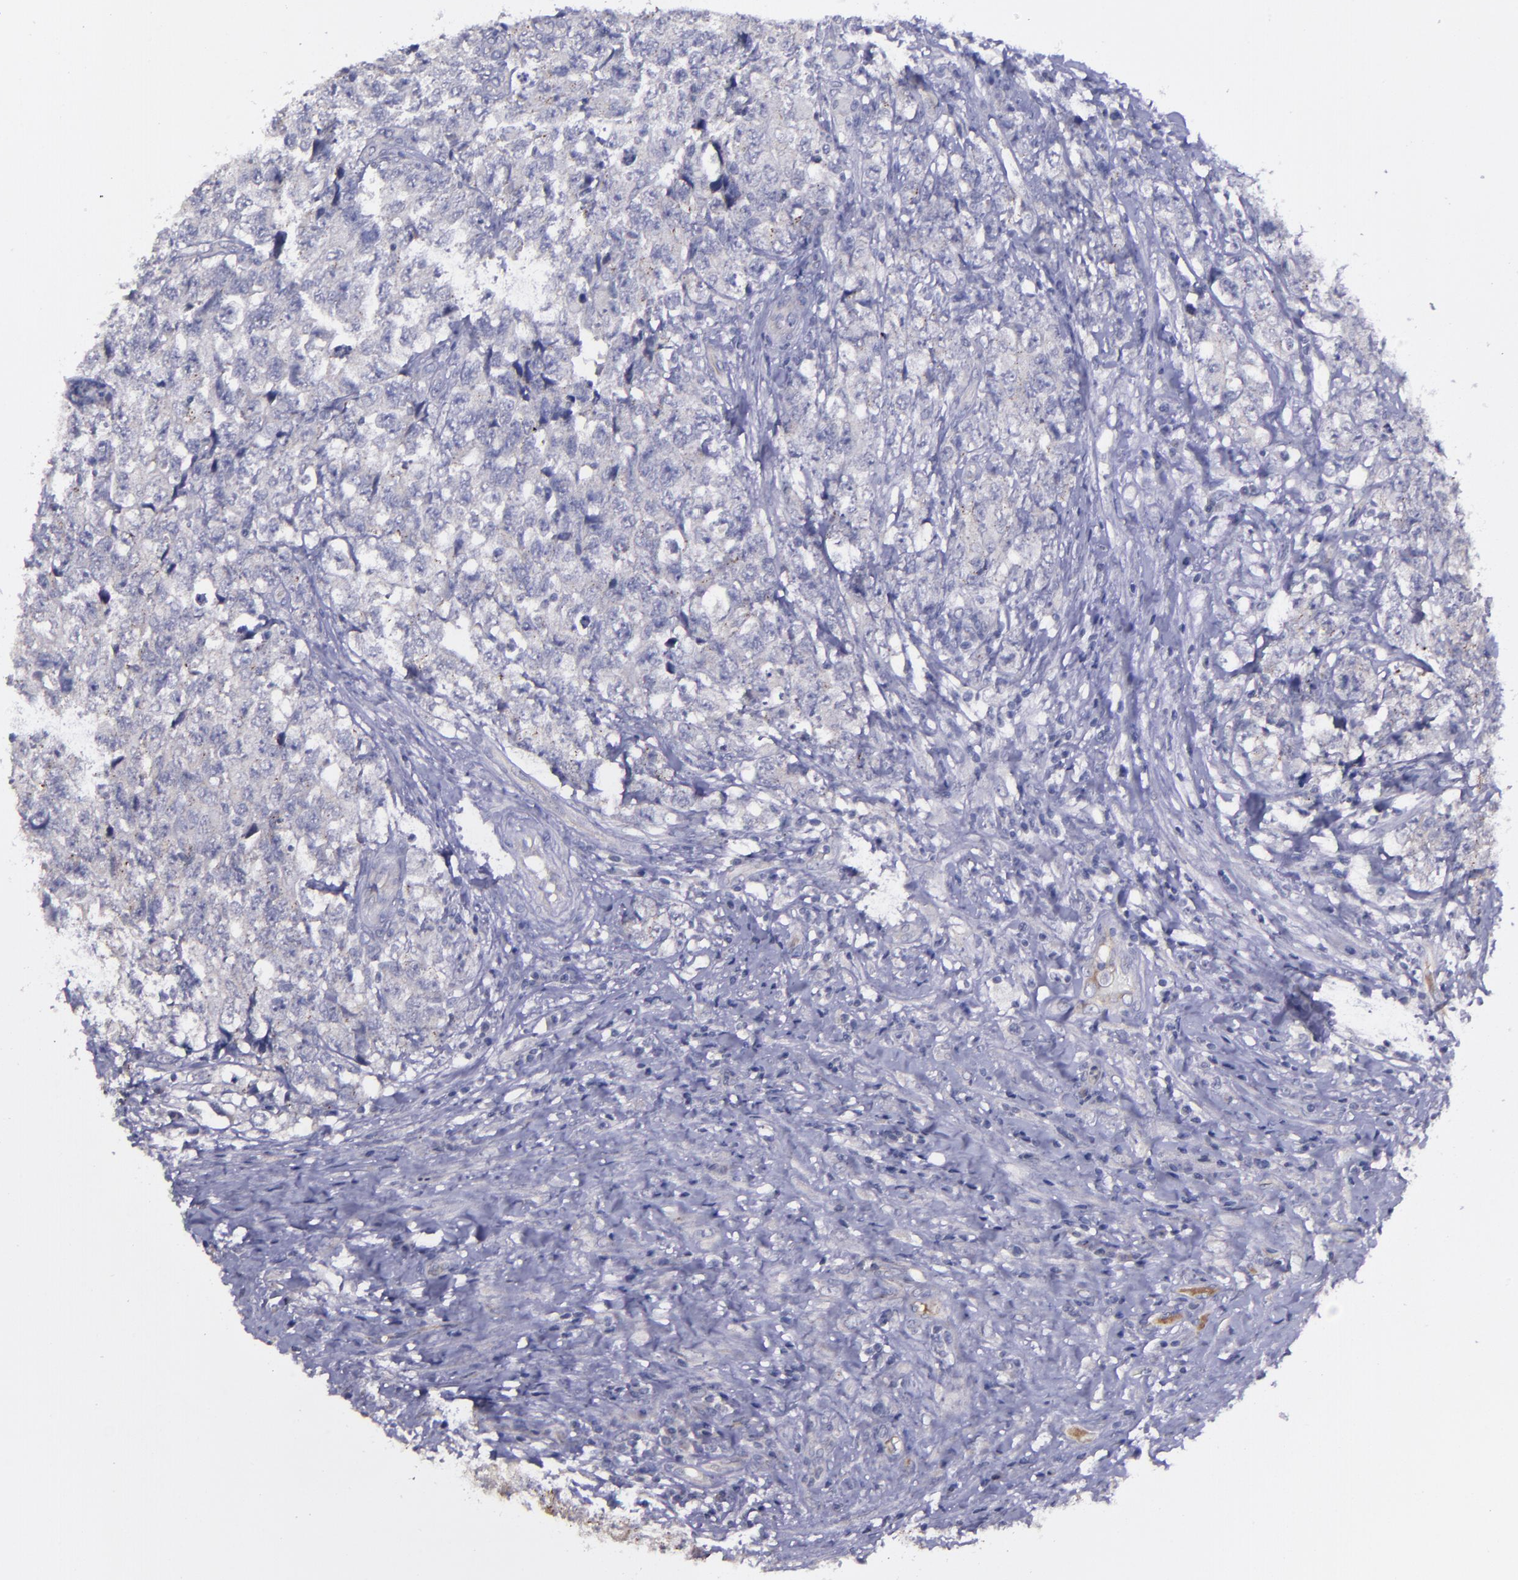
{"staining": {"intensity": "weak", "quantity": "<25%", "location": "cytoplasmic/membranous"}, "tissue": "testis cancer", "cell_type": "Tumor cells", "image_type": "cancer", "snomed": [{"axis": "morphology", "description": "Carcinoma, Embryonal, NOS"}, {"axis": "topography", "description": "Testis"}], "caption": "Testis cancer (embryonal carcinoma) stained for a protein using immunohistochemistry shows no staining tumor cells.", "gene": "MASP1", "patient": {"sex": "male", "age": 31}}